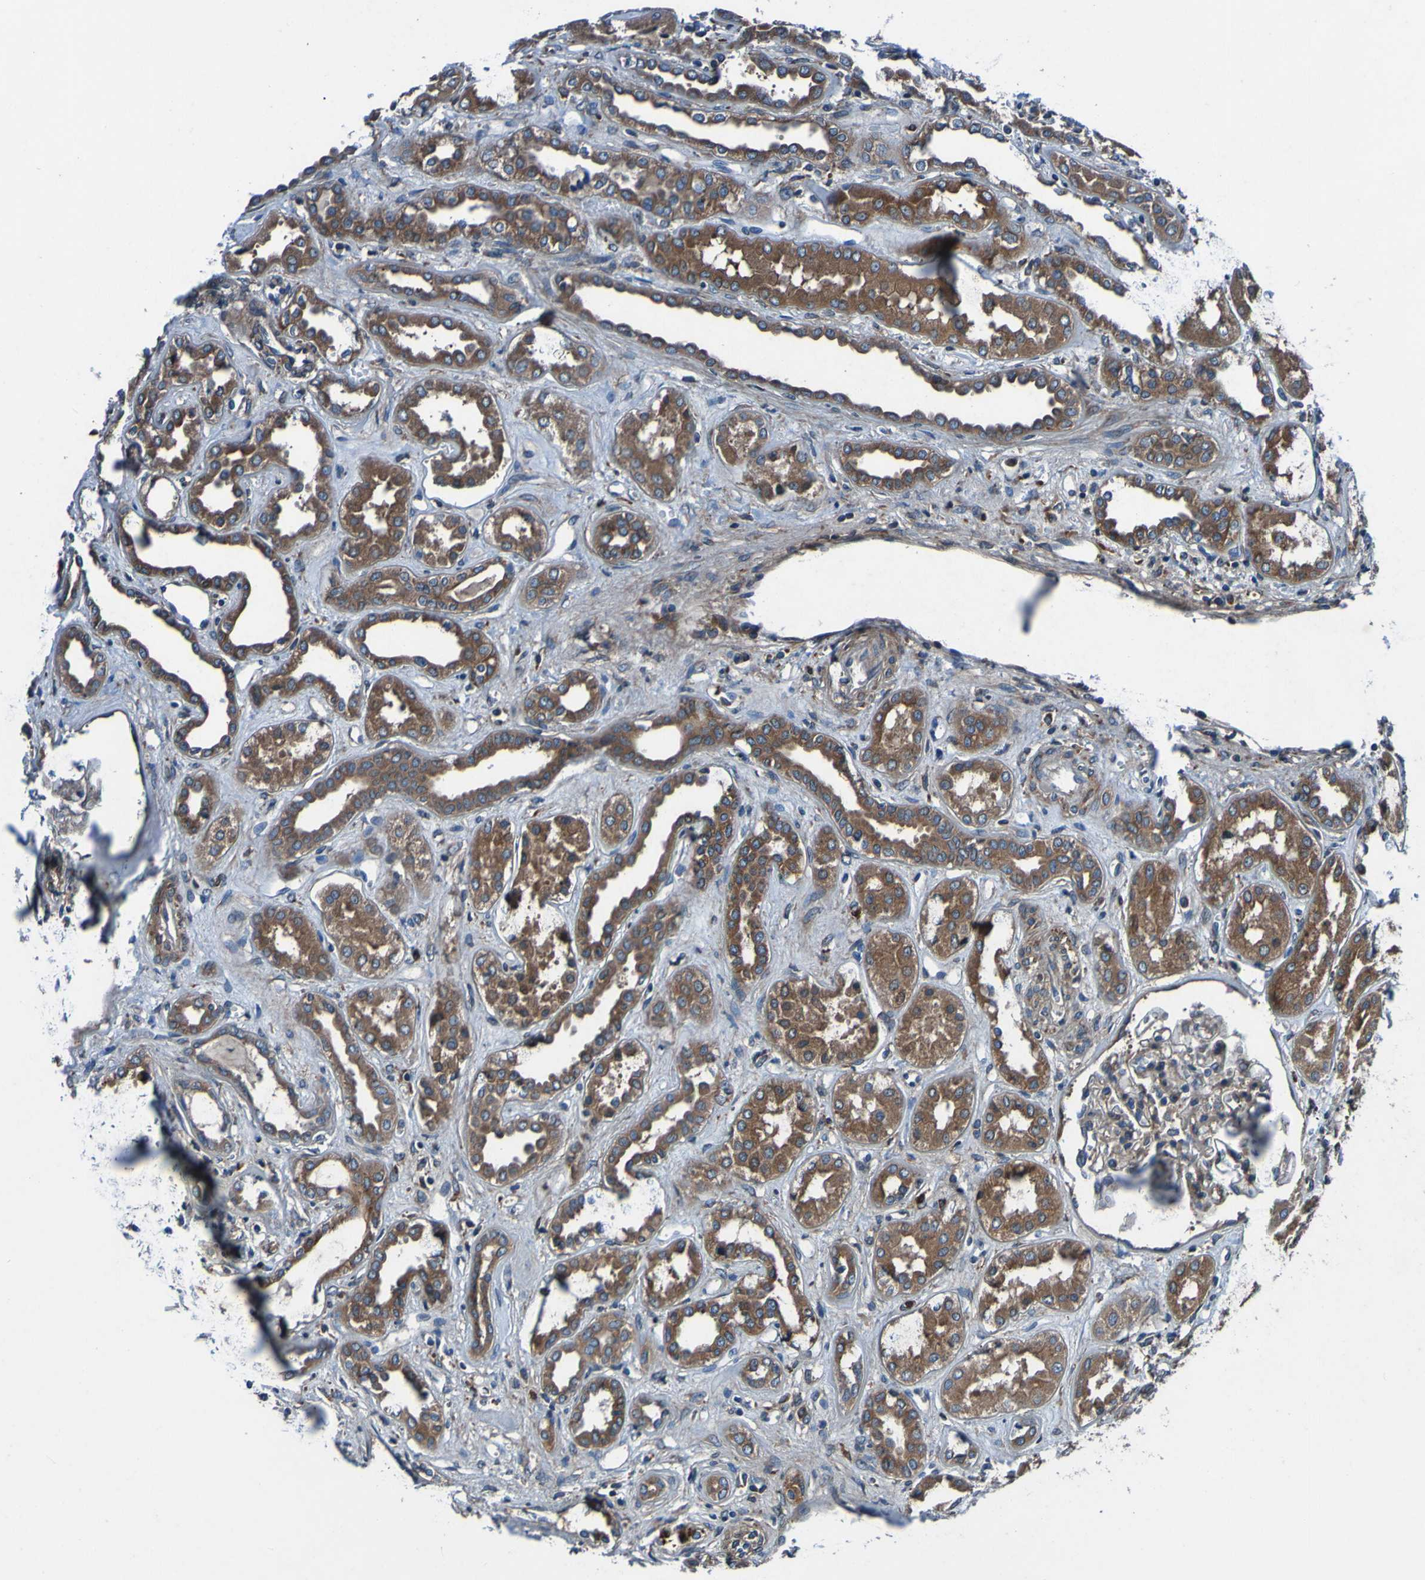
{"staining": {"intensity": "weak", "quantity": ">75%", "location": "cytoplasmic/membranous"}, "tissue": "kidney", "cell_type": "Cells in glomeruli", "image_type": "normal", "snomed": [{"axis": "morphology", "description": "Normal tissue, NOS"}, {"axis": "topography", "description": "Kidney"}], "caption": "IHC photomicrograph of benign kidney: human kidney stained using immunohistochemistry (IHC) exhibits low levels of weak protein expression localized specifically in the cytoplasmic/membranous of cells in glomeruli, appearing as a cytoplasmic/membranous brown color.", "gene": "RAB5B", "patient": {"sex": "male", "age": 59}}